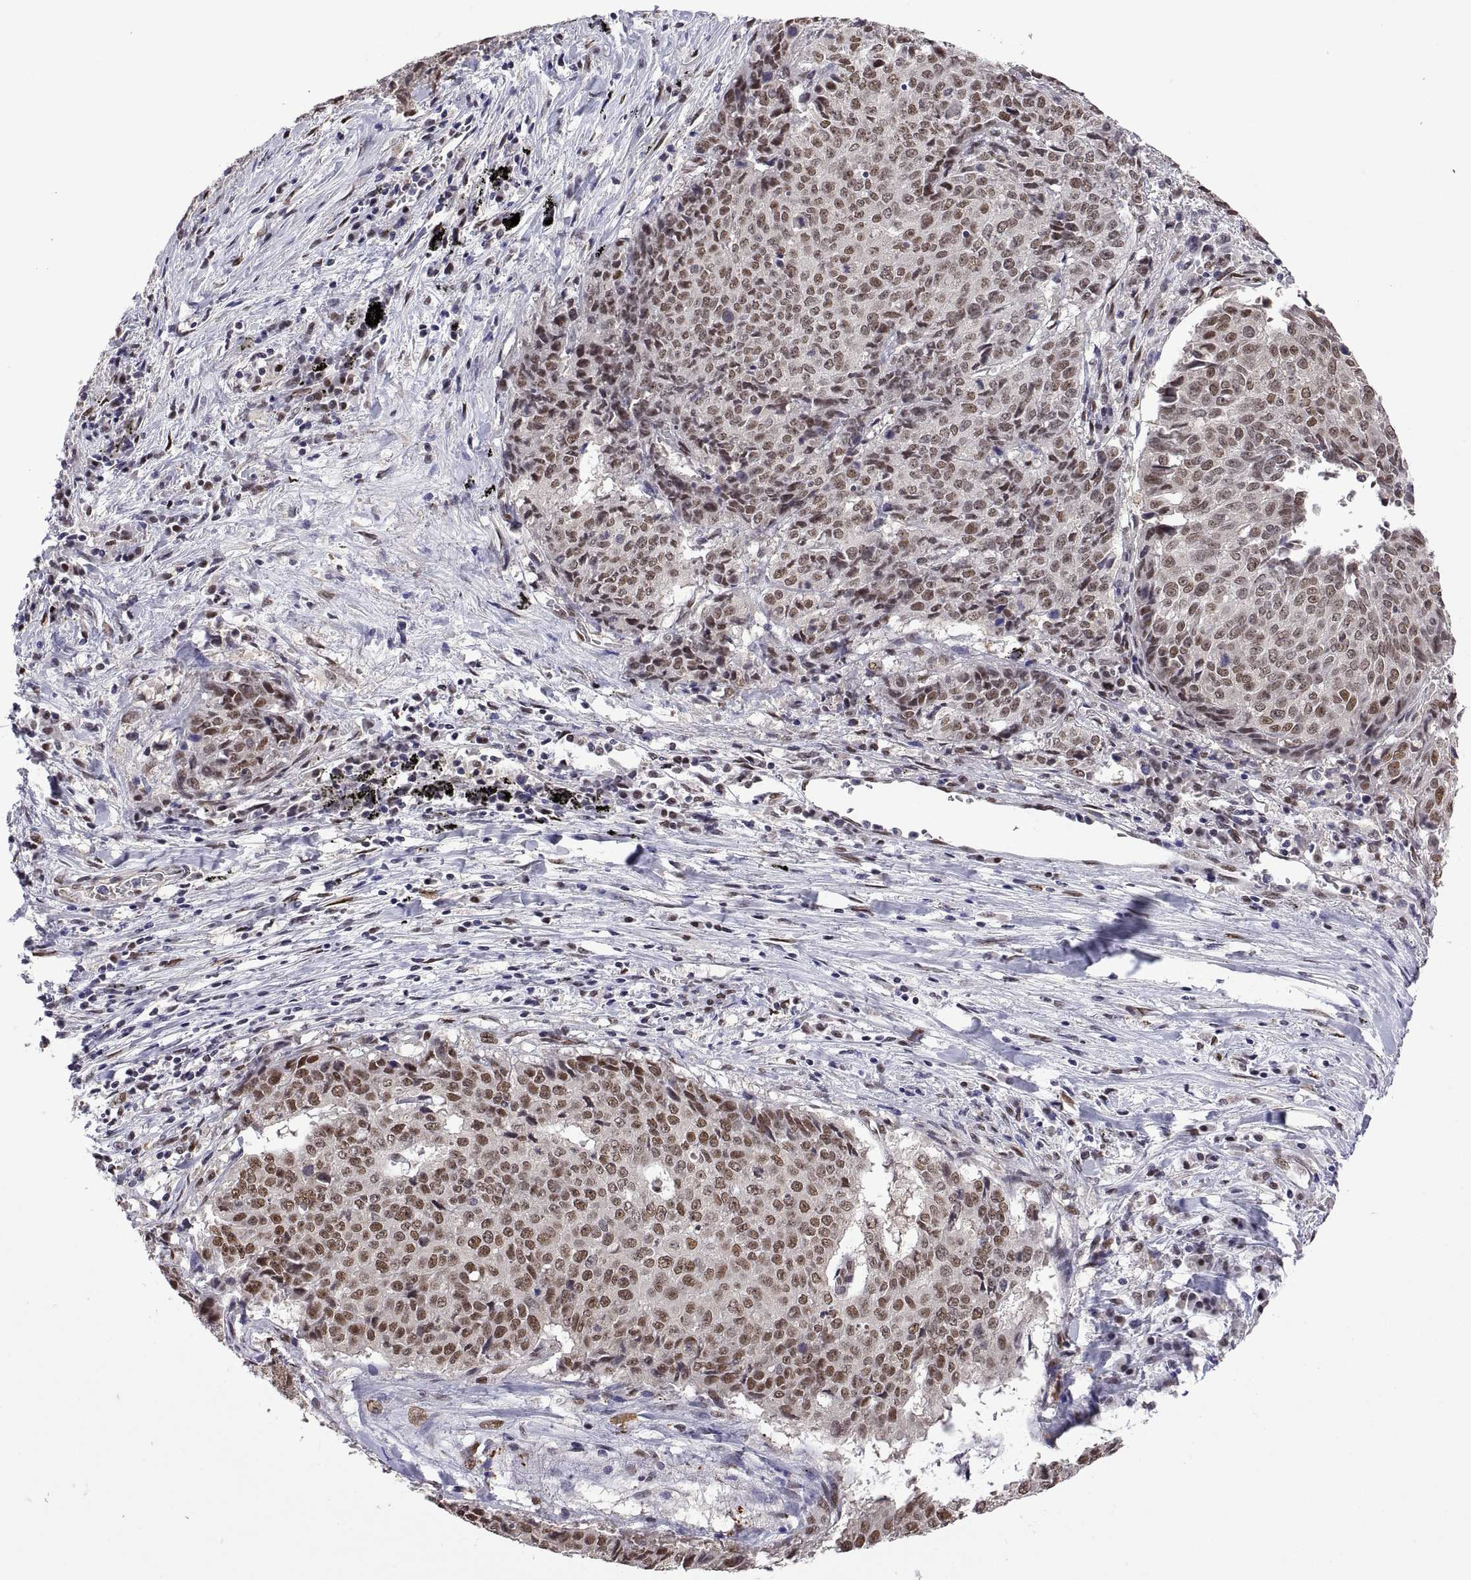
{"staining": {"intensity": "moderate", "quantity": "25%-75%", "location": "nuclear"}, "tissue": "lung cancer", "cell_type": "Tumor cells", "image_type": "cancer", "snomed": [{"axis": "morphology", "description": "Normal tissue, NOS"}, {"axis": "morphology", "description": "Squamous cell carcinoma, NOS"}, {"axis": "topography", "description": "Bronchus"}, {"axis": "topography", "description": "Lung"}], "caption": "Immunohistochemical staining of human lung squamous cell carcinoma reveals medium levels of moderate nuclear protein positivity in about 25%-75% of tumor cells. The protein is shown in brown color, while the nuclei are stained blue.", "gene": "NR4A1", "patient": {"sex": "male", "age": 64}}